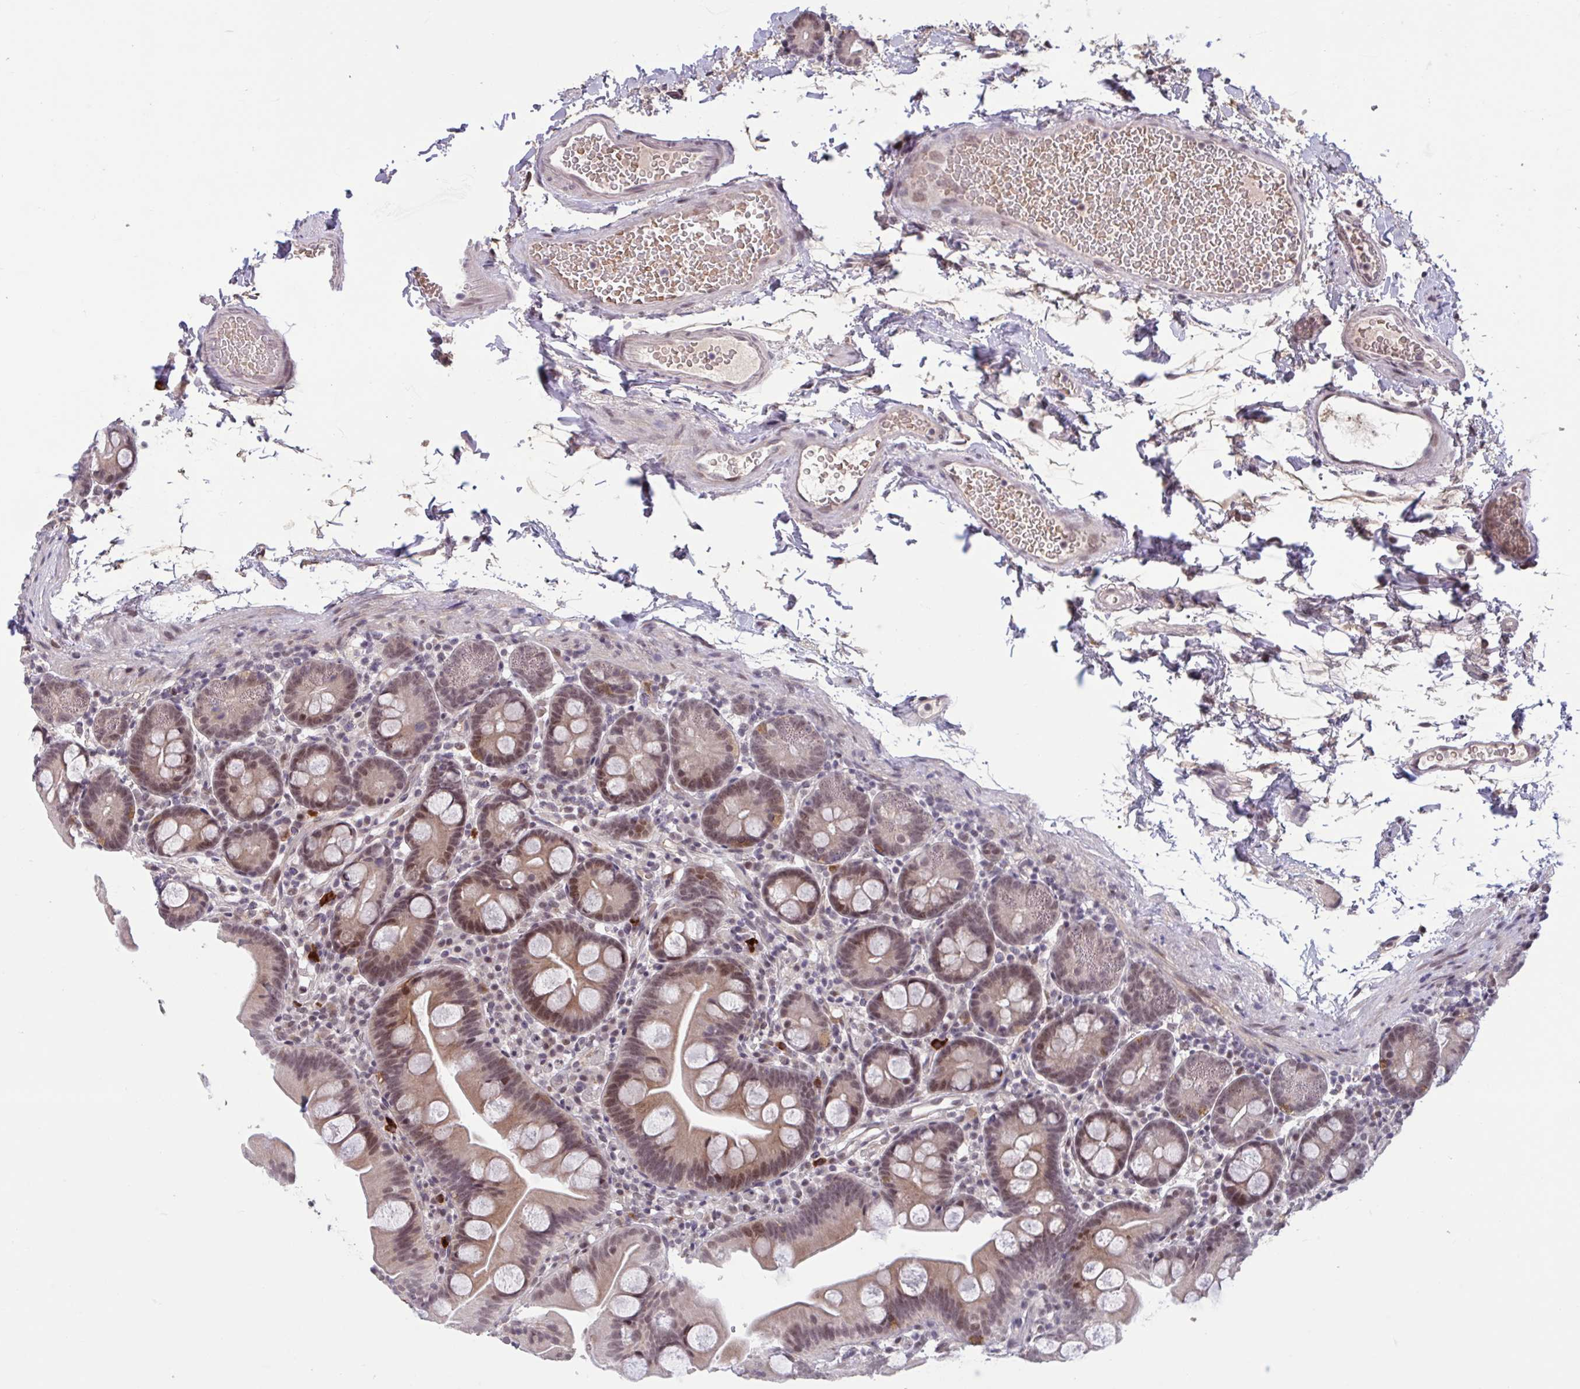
{"staining": {"intensity": "moderate", "quantity": "25%-75%", "location": "cytoplasmic/membranous,nuclear"}, "tissue": "small intestine", "cell_type": "Glandular cells", "image_type": "normal", "snomed": [{"axis": "morphology", "description": "Normal tissue, NOS"}, {"axis": "topography", "description": "Small intestine"}], "caption": "Normal small intestine was stained to show a protein in brown. There is medium levels of moderate cytoplasmic/membranous,nuclear positivity in about 25%-75% of glandular cells. Using DAB (3,3'-diaminobenzidine) (brown) and hematoxylin (blue) stains, captured at high magnification using brightfield microscopy.", "gene": "ZNF414", "patient": {"sex": "female", "age": 68}}